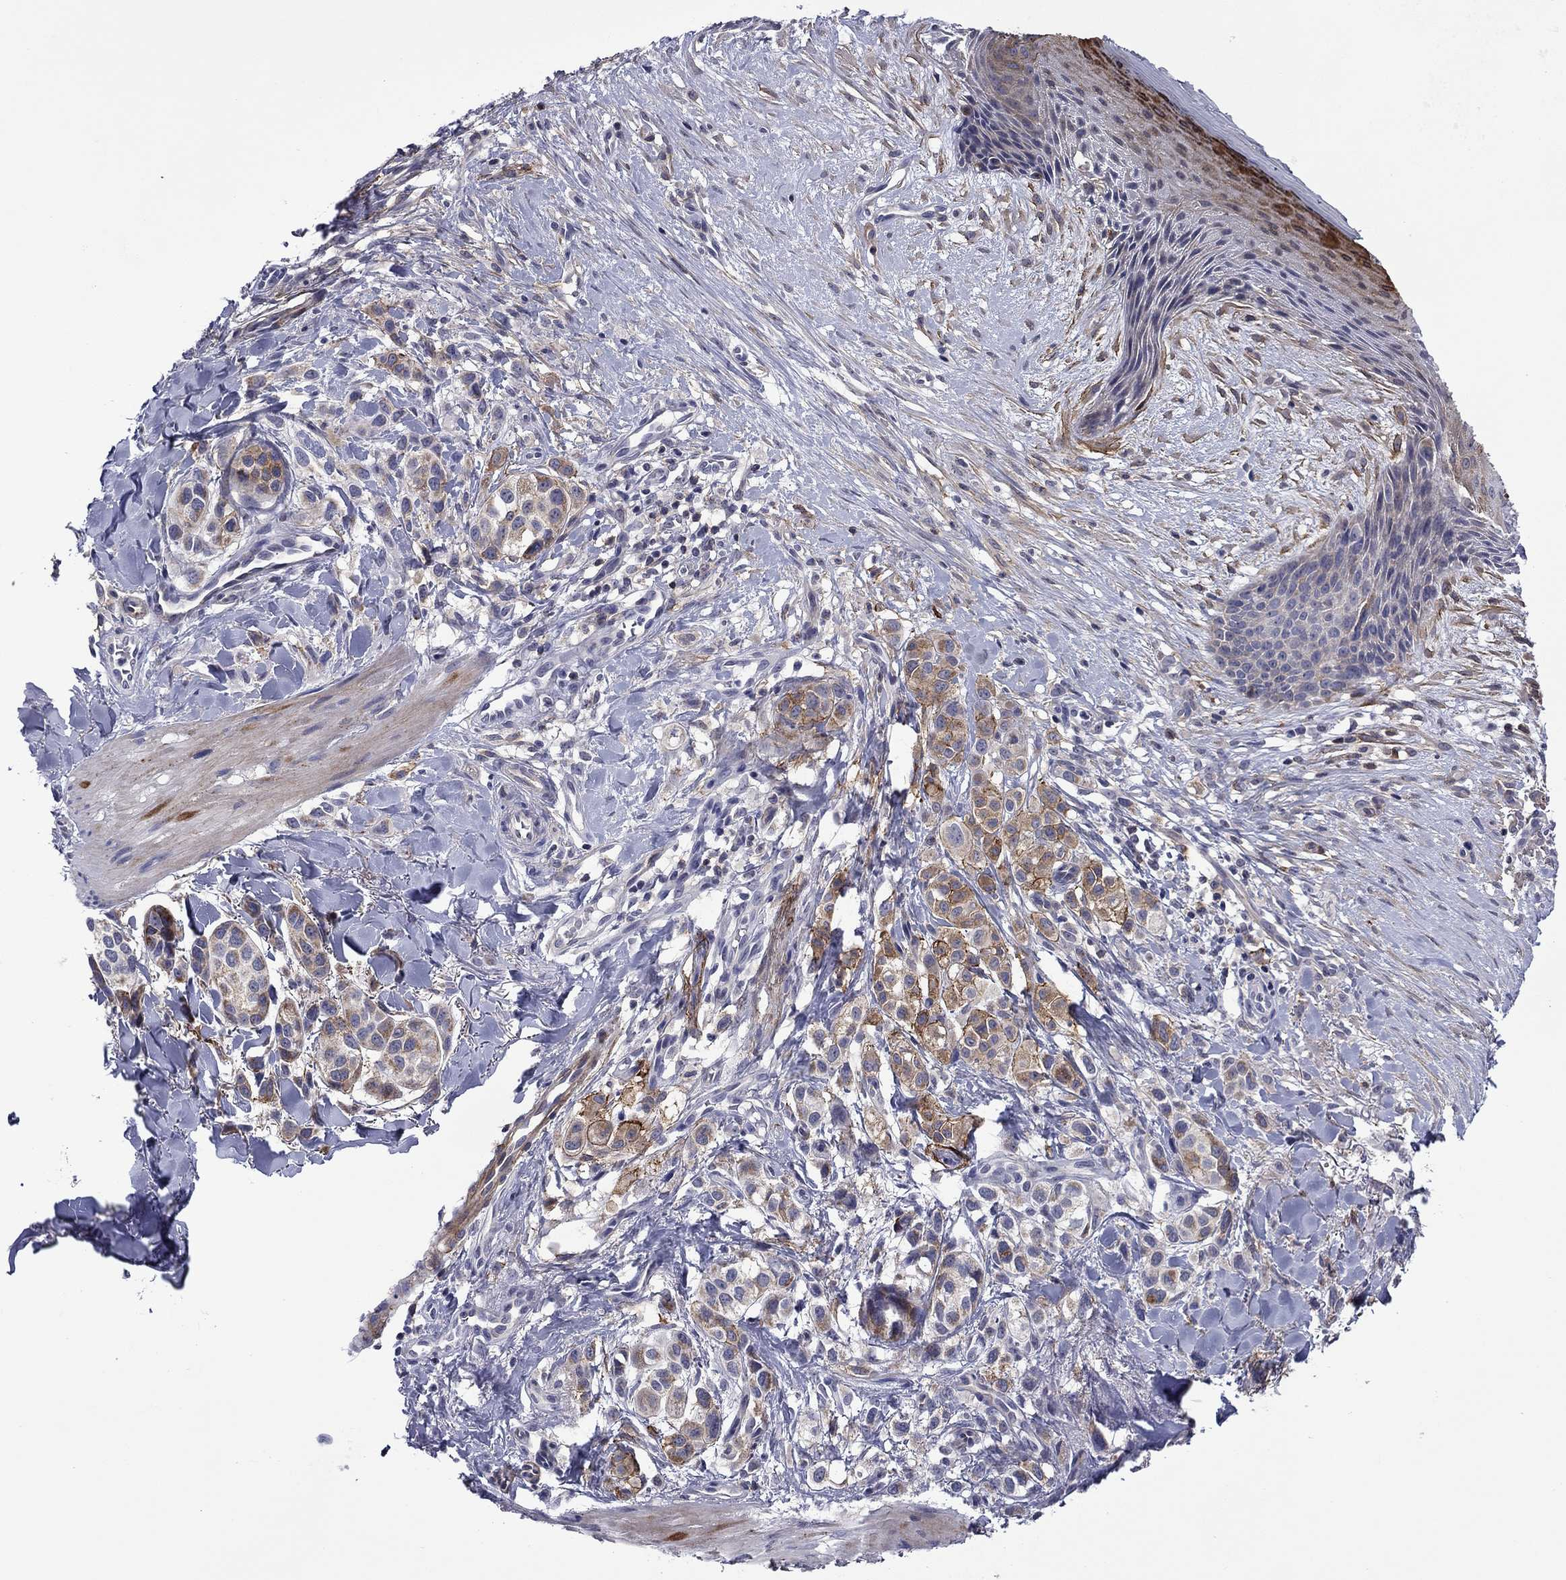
{"staining": {"intensity": "strong", "quantity": "25%-75%", "location": "cytoplasmic/membranous"}, "tissue": "melanoma", "cell_type": "Tumor cells", "image_type": "cancer", "snomed": [{"axis": "morphology", "description": "Malignant melanoma, NOS"}, {"axis": "topography", "description": "Skin"}], "caption": "This micrograph shows malignant melanoma stained with IHC to label a protein in brown. The cytoplasmic/membranous of tumor cells show strong positivity for the protein. Nuclei are counter-stained blue.", "gene": "LMO7", "patient": {"sex": "male", "age": 57}}